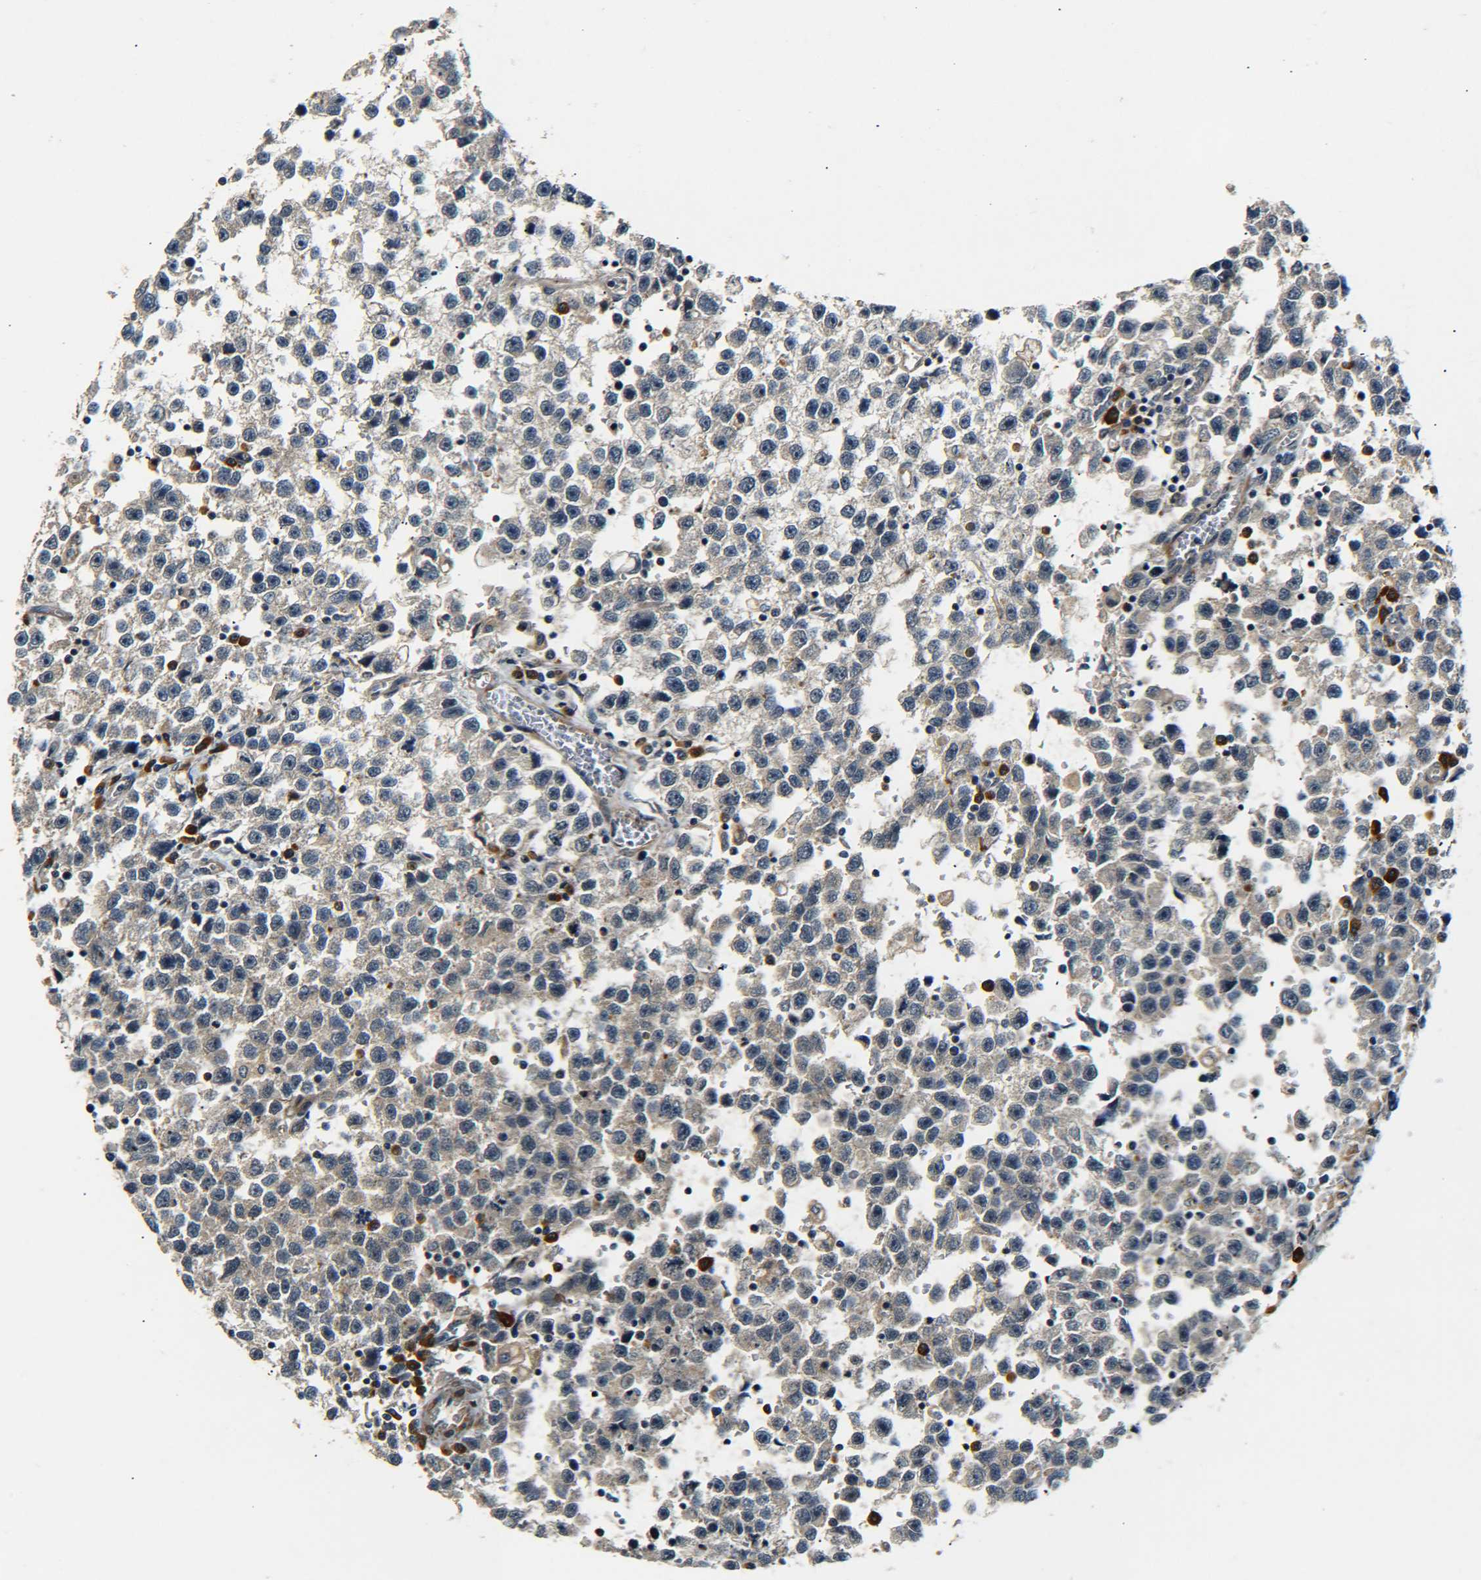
{"staining": {"intensity": "weak", "quantity": "25%-75%", "location": "cytoplasmic/membranous"}, "tissue": "testis cancer", "cell_type": "Tumor cells", "image_type": "cancer", "snomed": [{"axis": "morphology", "description": "Seminoma, NOS"}, {"axis": "topography", "description": "Testis"}], "caption": "IHC (DAB) staining of testis cancer demonstrates weak cytoplasmic/membranous protein expression in about 25%-75% of tumor cells. (DAB IHC with brightfield microscopy, high magnification).", "gene": "MEIS1", "patient": {"sex": "male", "age": 33}}